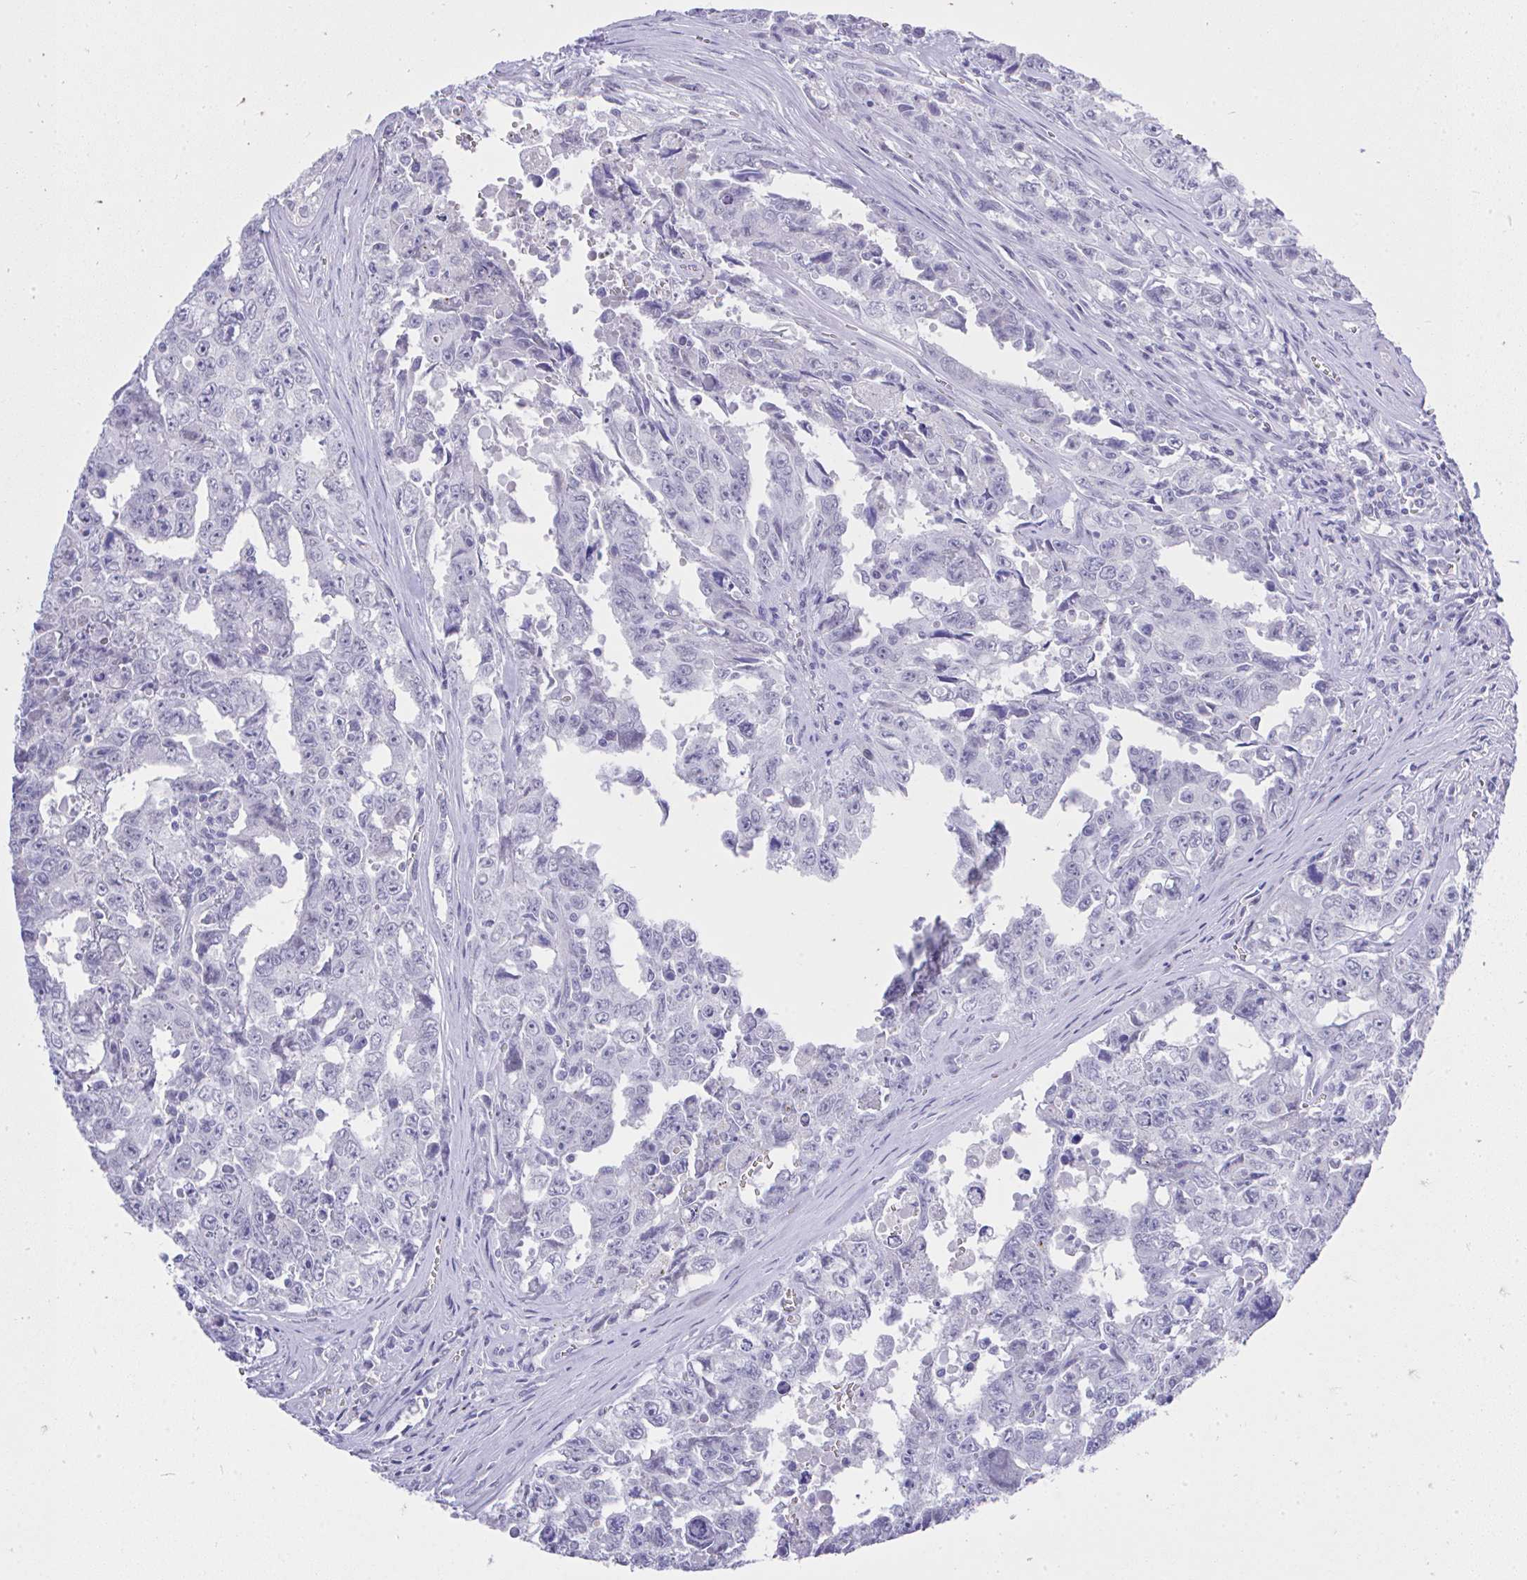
{"staining": {"intensity": "negative", "quantity": "none", "location": "none"}, "tissue": "testis cancer", "cell_type": "Tumor cells", "image_type": "cancer", "snomed": [{"axis": "morphology", "description": "Carcinoma, Embryonal, NOS"}, {"axis": "topography", "description": "Testis"}], "caption": "IHC micrograph of neoplastic tissue: human testis embryonal carcinoma stained with DAB demonstrates no significant protein positivity in tumor cells. (DAB immunohistochemistry (IHC) visualized using brightfield microscopy, high magnification).", "gene": "MS4A12", "patient": {"sex": "male", "age": 24}}